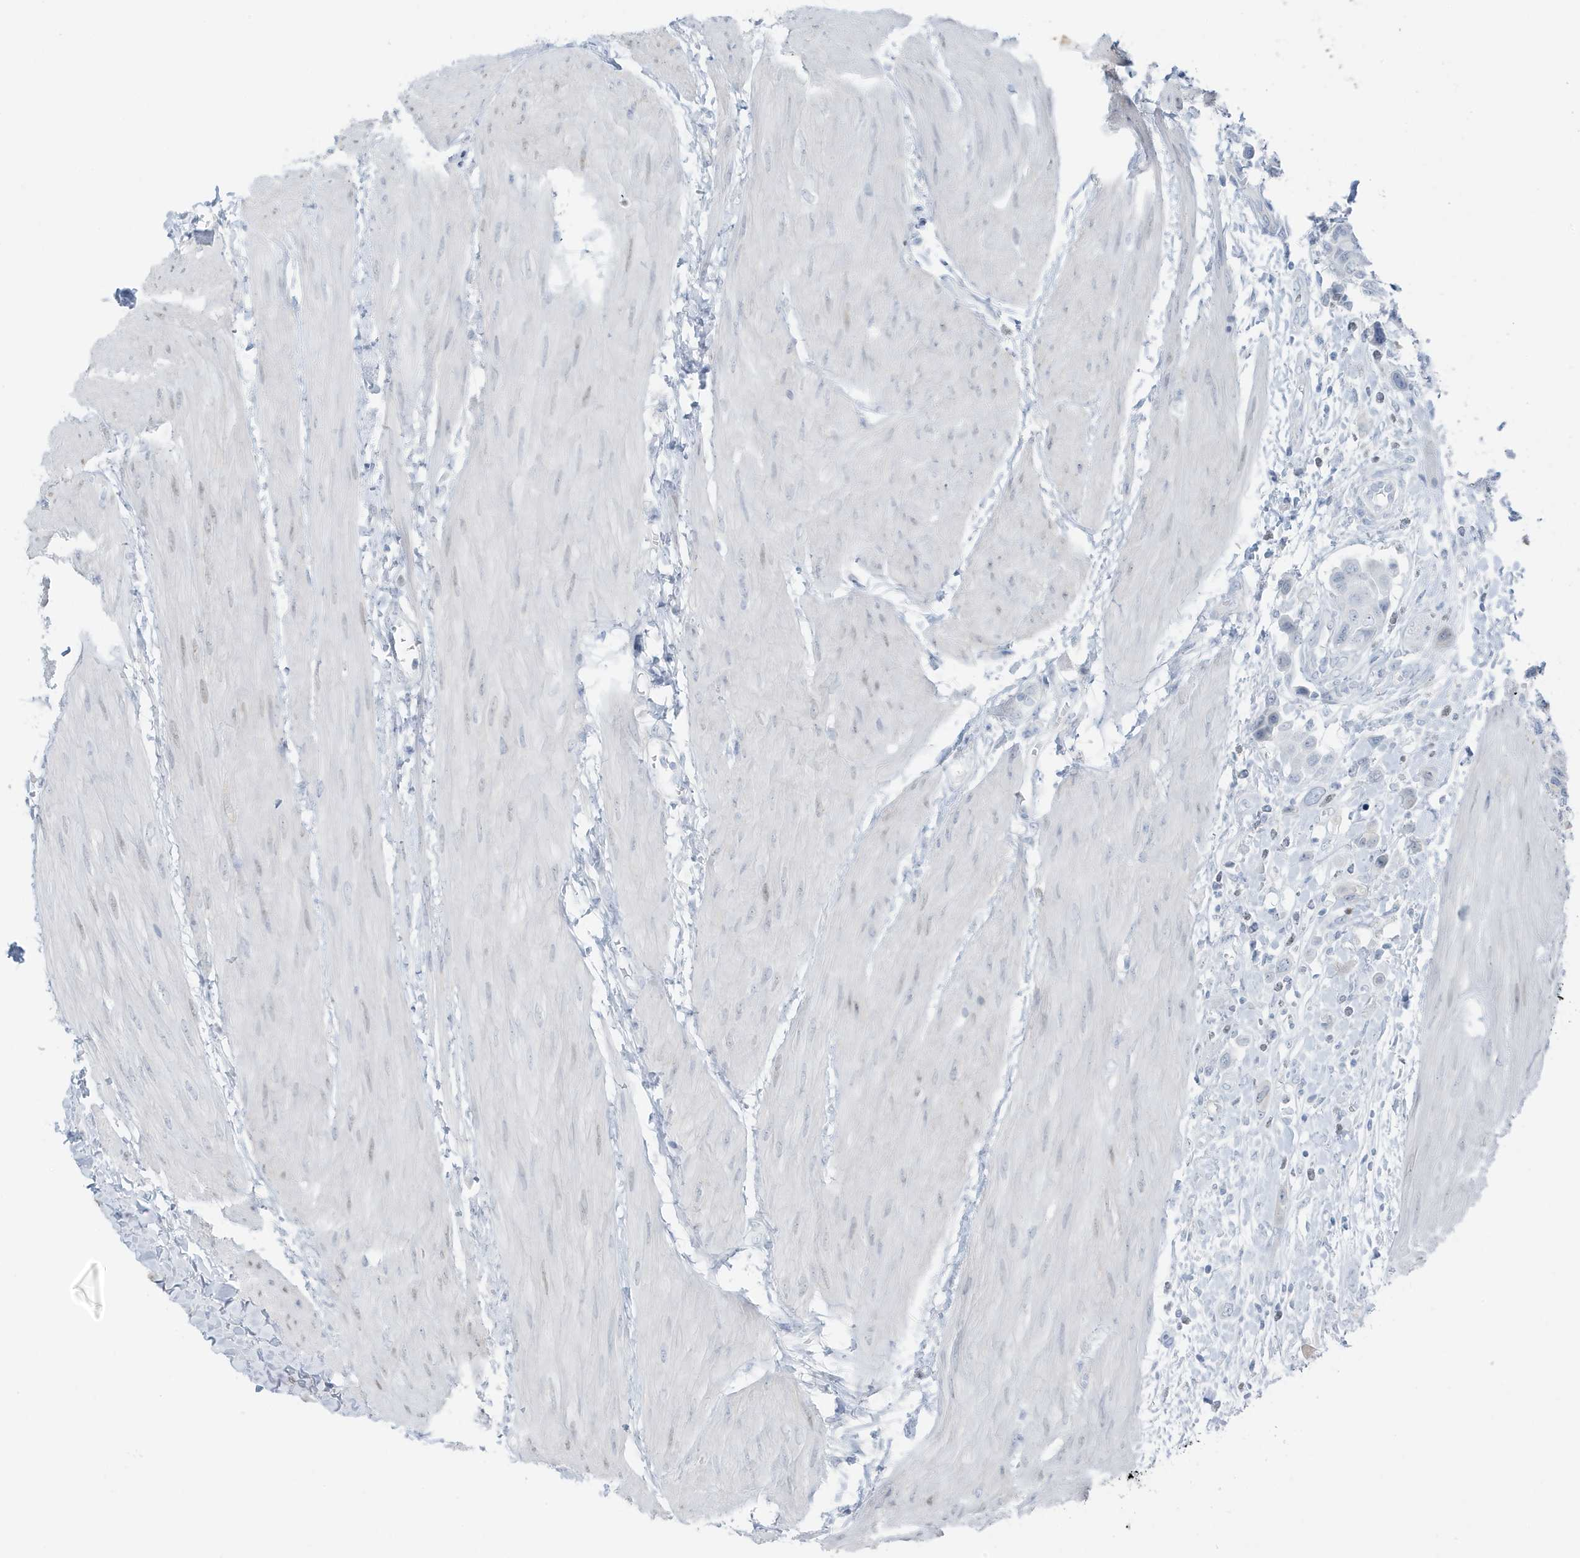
{"staining": {"intensity": "negative", "quantity": "none", "location": "none"}, "tissue": "urothelial cancer", "cell_type": "Tumor cells", "image_type": "cancer", "snomed": [{"axis": "morphology", "description": "Urothelial carcinoma, High grade"}, {"axis": "topography", "description": "Urinary bladder"}], "caption": "IHC micrograph of urothelial cancer stained for a protein (brown), which shows no staining in tumor cells.", "gene": "ZFP64", "patient": {"sex": "male", "age": 50}}